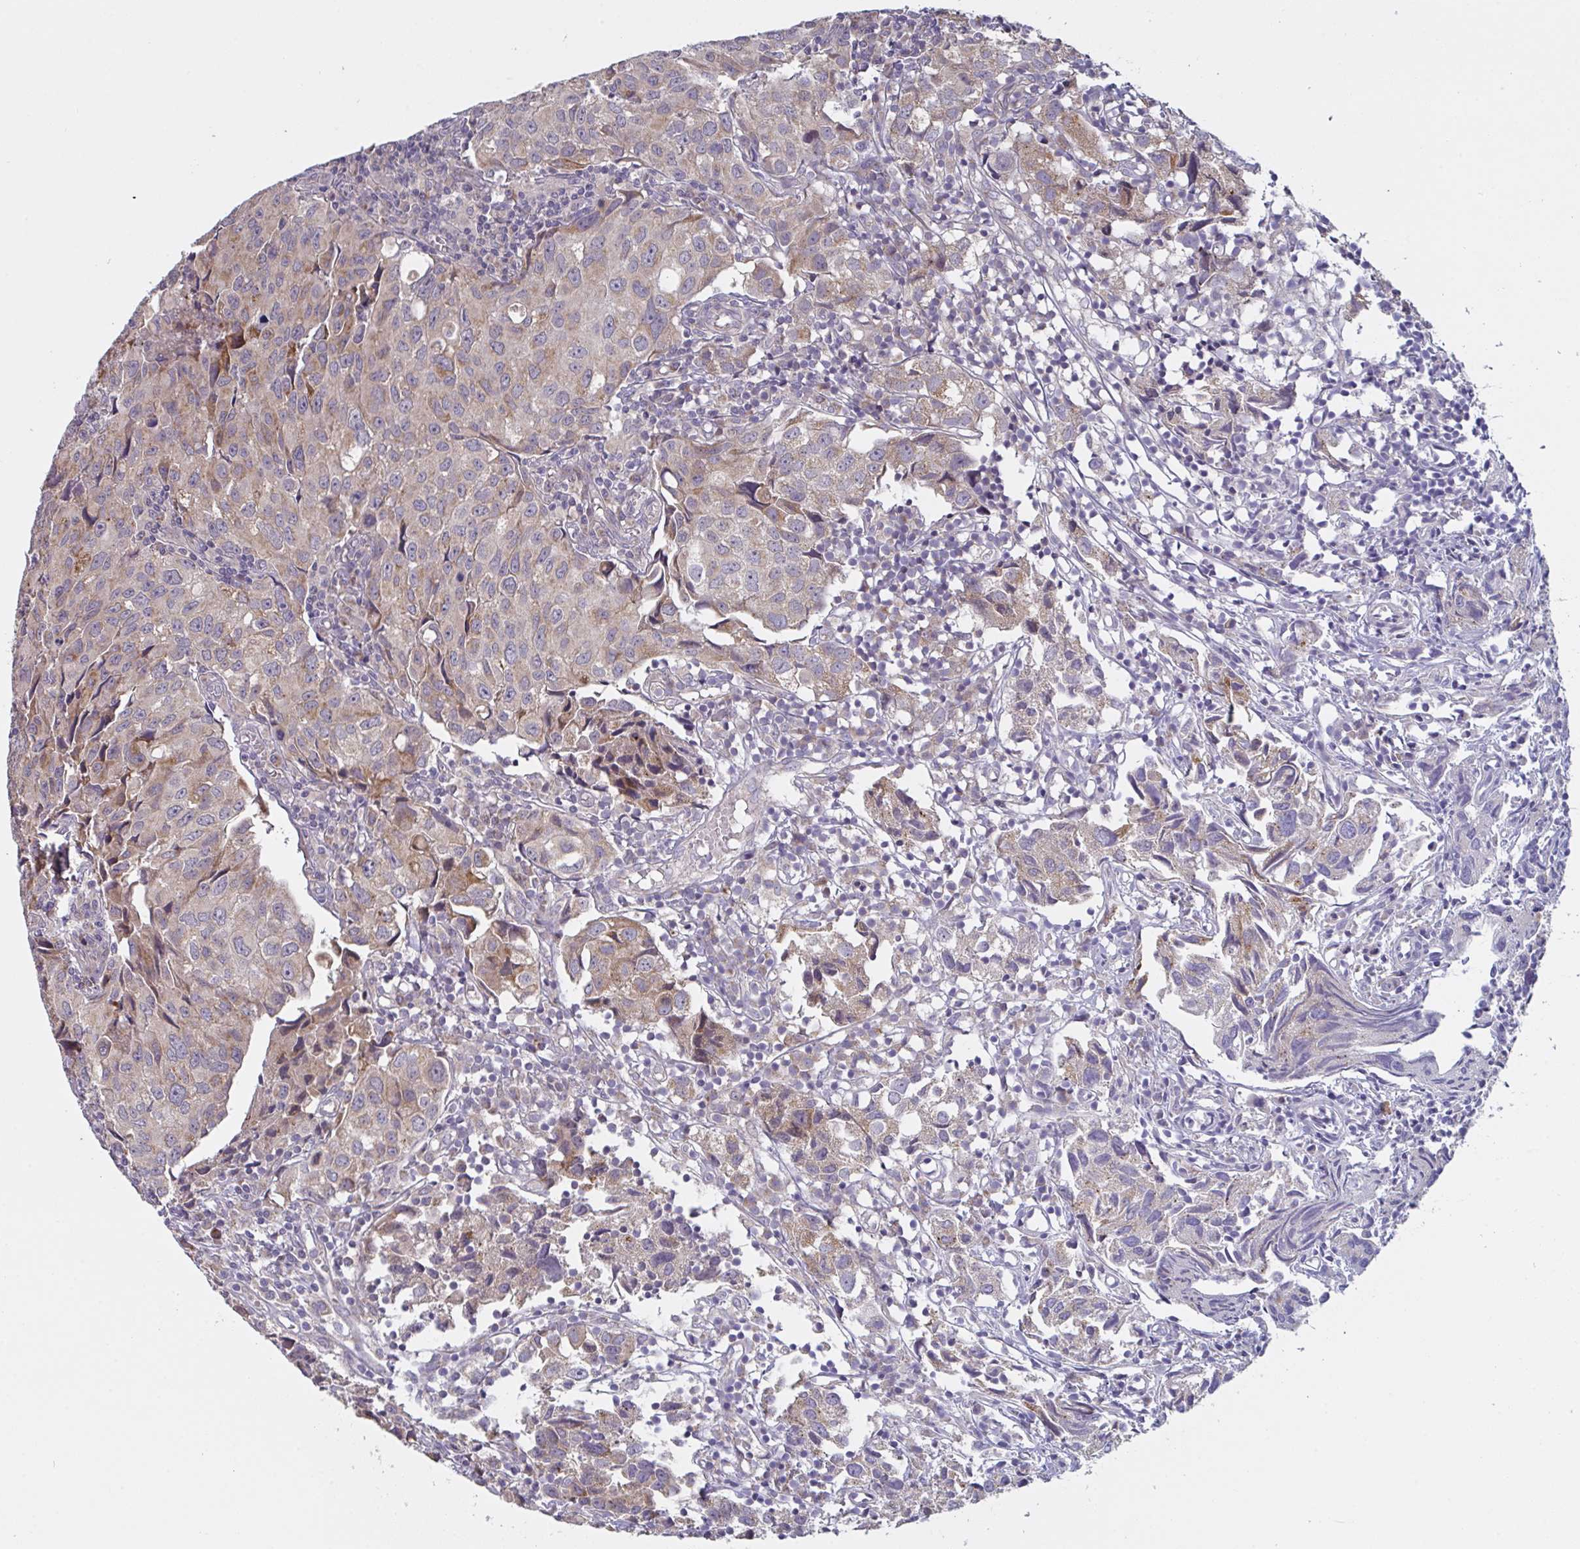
{"staining": {"intensity": "weak", "quantity": ">75%", "location": "cytoplasmic/membranous"}, "tissue": "urothelial cancer", "cell_type": "Tumor cells", "image_type": "cancer", "snomed": [{"axis": "morphology", "description": "Urothelial carcinoma, High grade"}, {"axis": "topography", "description": "Urinary bladder"}], "caption": "DAB immunohistochemical staining of urothelial carcinoma (high-grade) demonstrates weak cytoplasmic/membranous protein expression in about >75% of tumor cells. (IHC, brightfield microscopy, high magnification).", "gene": "MRPS2", "patient": {"sex": "female", "age": 75}}